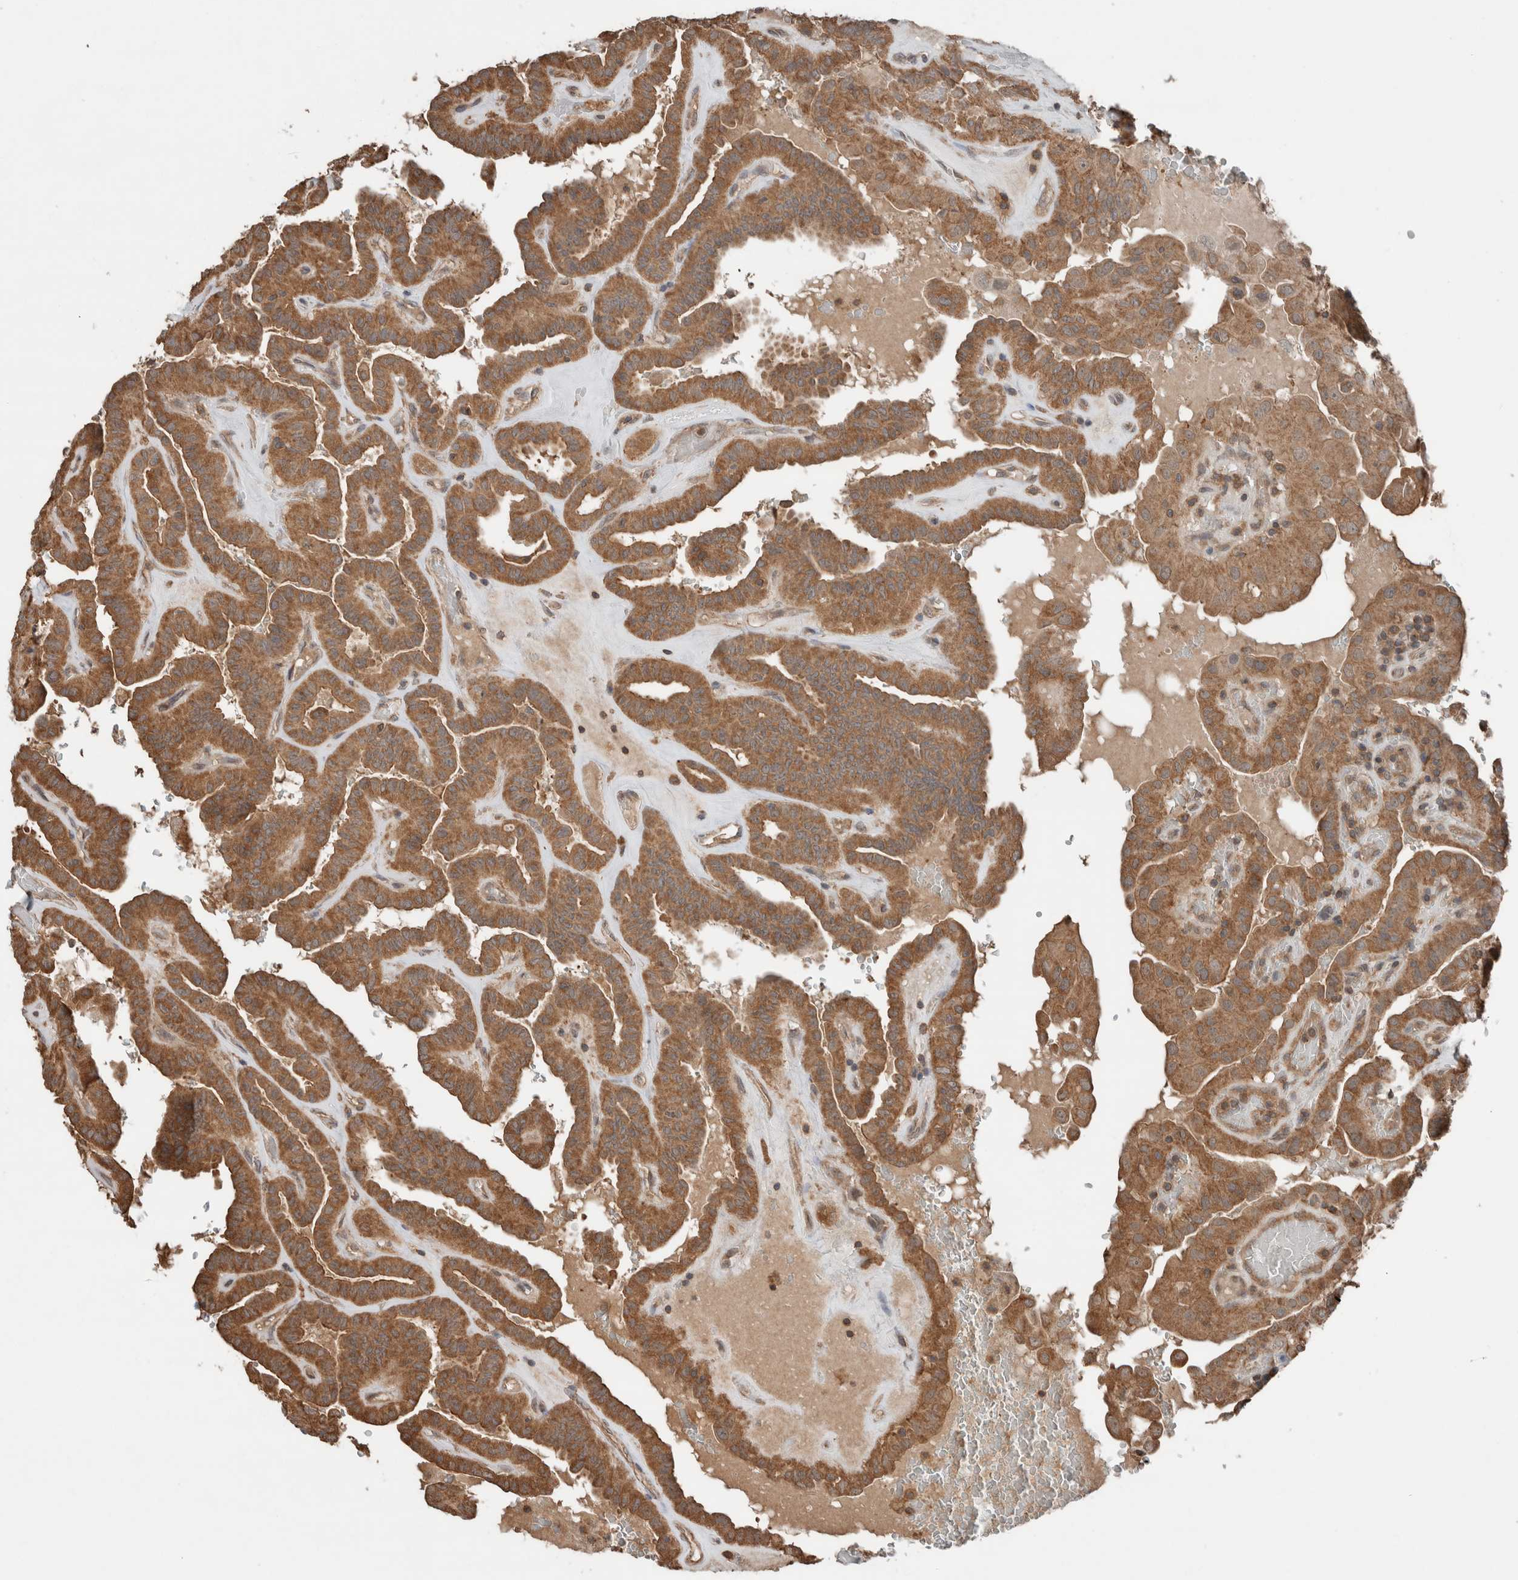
{"staining": {"intensity": "strong", "quantity": ">75%", "location": "cytoplasmic/membranous"}, "tissue": "thyroid cancer", "cell_type": "Tumor cells", "image_type": "cancer", "snomed": [{"axis": "morphology", "description": "Papillary adenocarcinoma, NOS"}, {"axis": "topography", "description": "Thyroid gland"}], "caption": "Immunohistochemical staining of human thyroid cancer (papillary adenocarcinoma) shows high levels of strong cytoplasmic/membranous positivity in approximately >75% of tumor cells. (IHC, brightfield microscopy, high magnification).", "gene": "KLK14", "patient": {"sex": "male", "age": 77}}